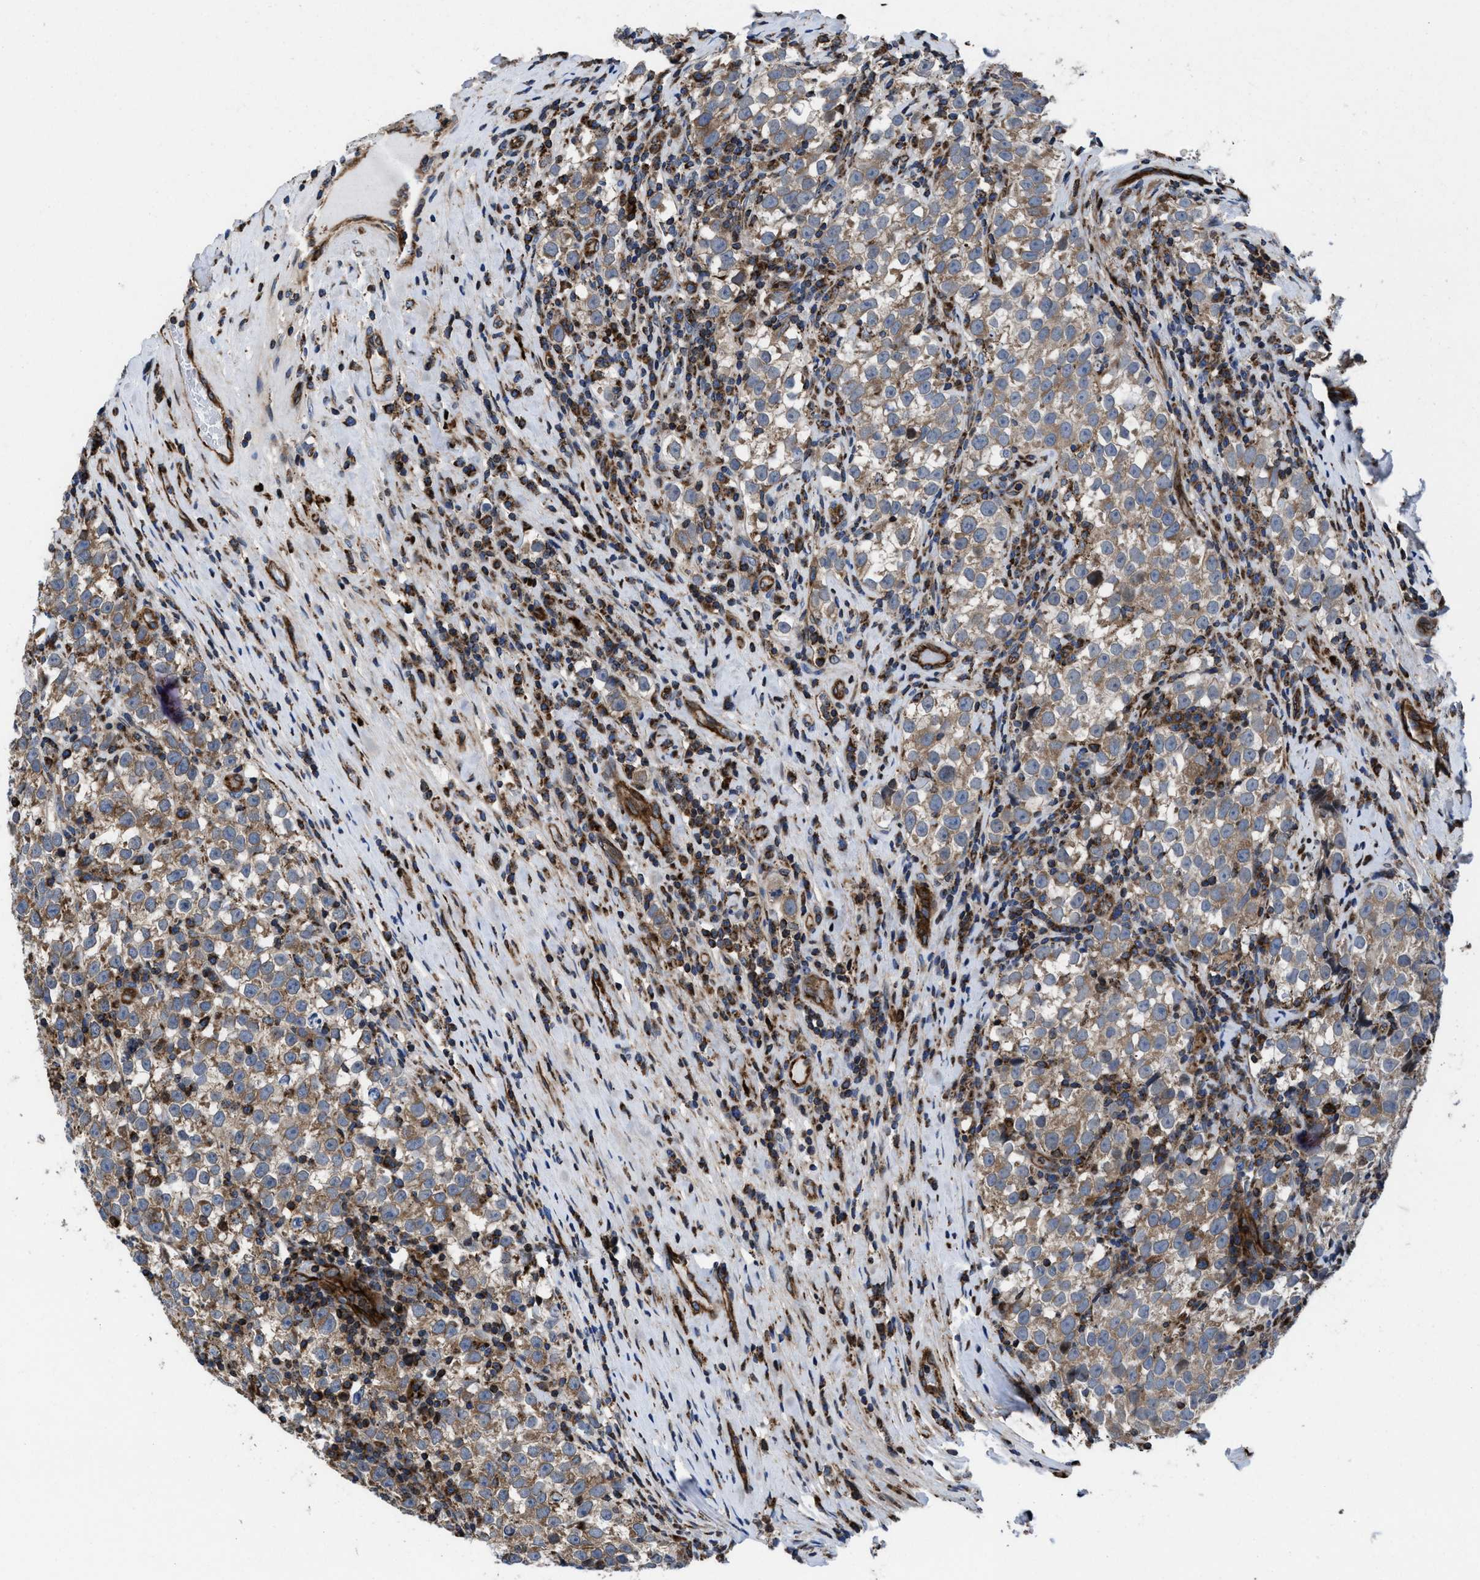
{"staining": {"intensity": "moderate", "quantity": ">75%", "location": "cytoplasmic/membranous"}, "tissue": "testis cancer", "cell_type": "Tumor cells", "image_type": "cancer", "snomed": [{"axis": "morphology", "description": "Normal tissue, NOS"}, {"axis": "morphology", "description": "Seminoma, NOS"}, {"axis": "topography", "description": "Testis"}], "caption": "Testis cancer stained for a protein (brown) exhibits moderate cytoplasmic/membranous positive positivity in about >75% of tumor cells.", "gene": "PRR15L", "patient": {"sex": "male", "age": 43}}